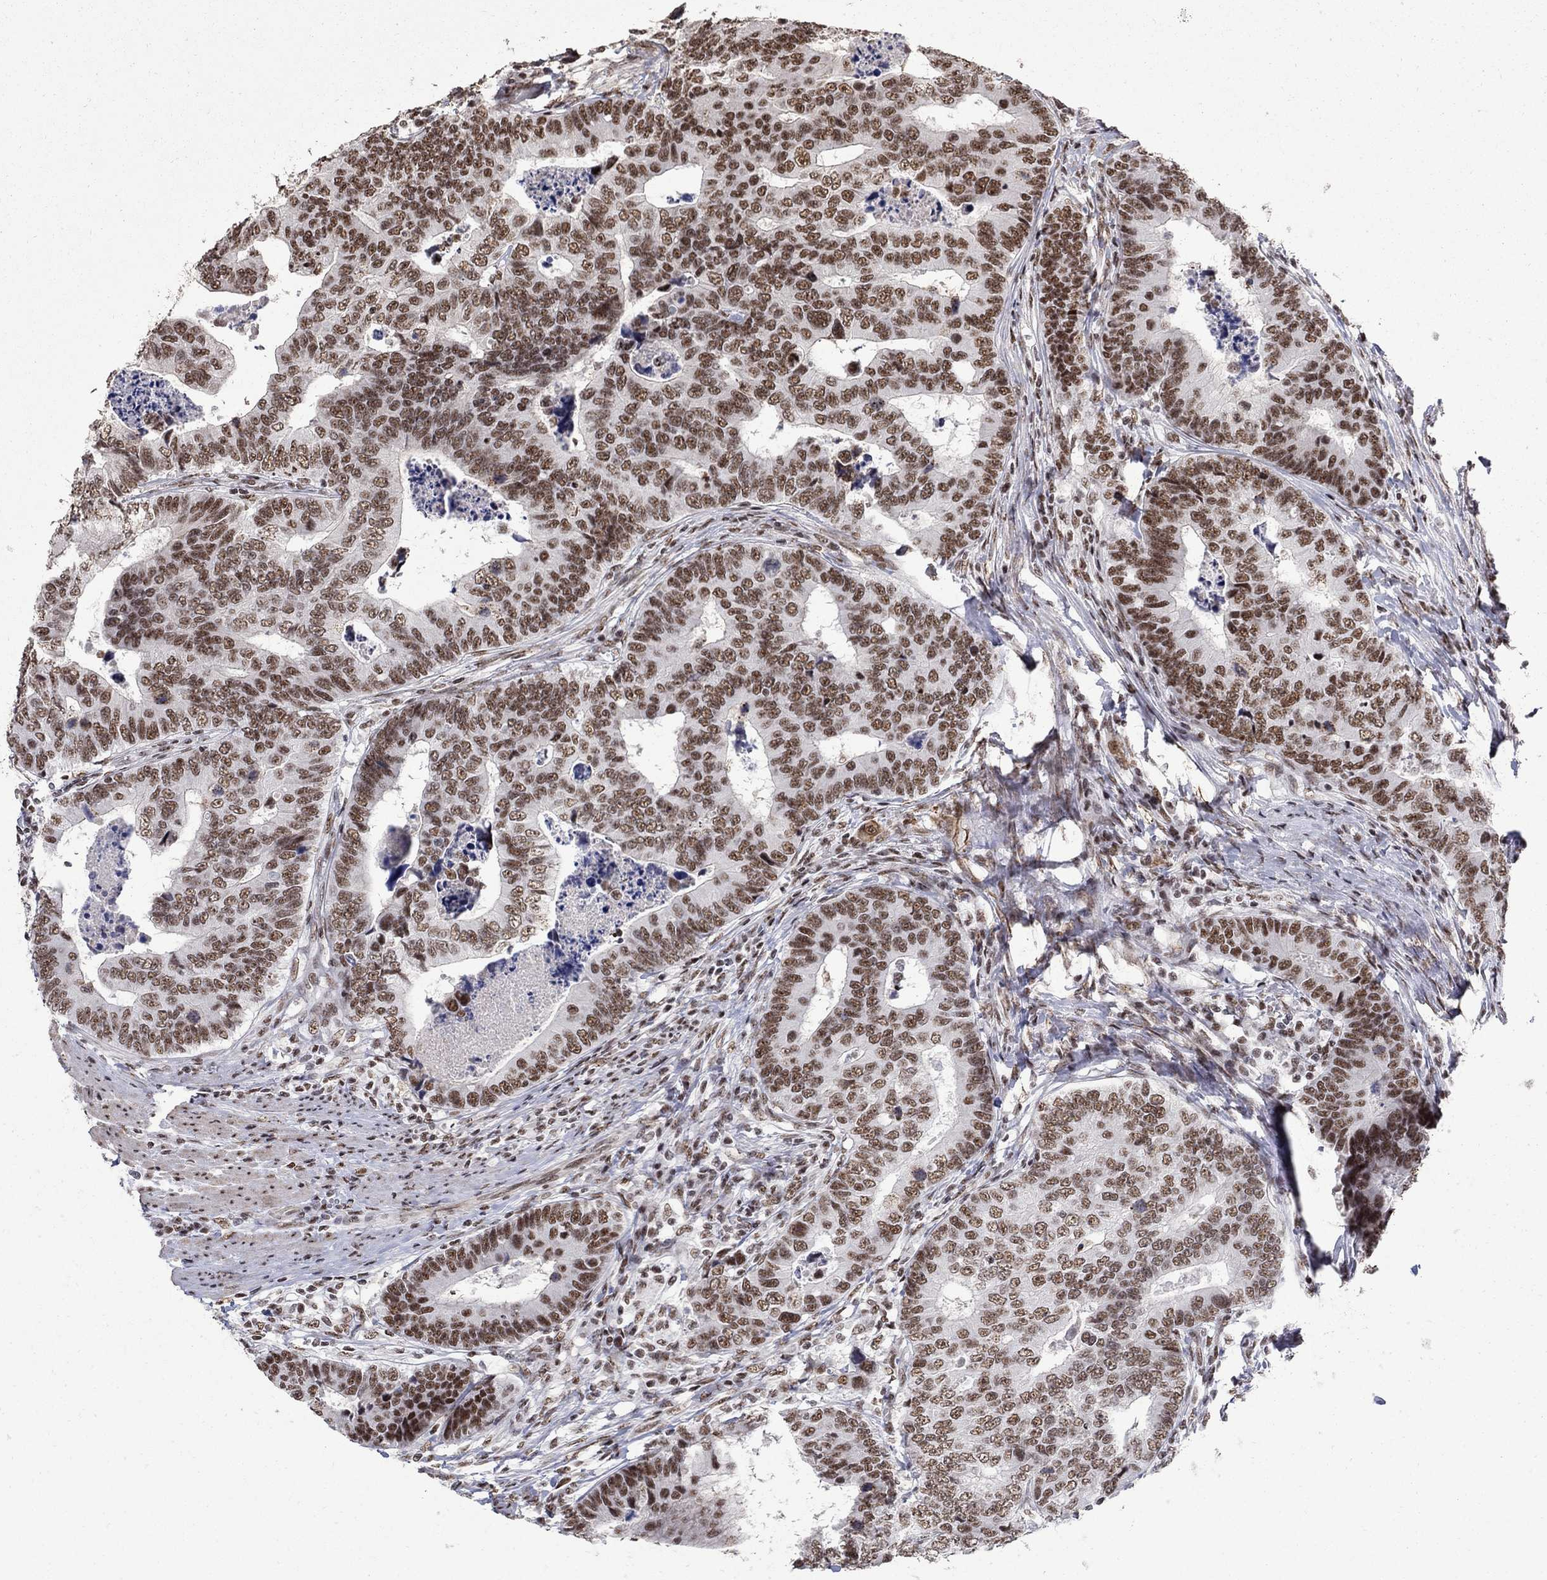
{"staining": {"intensity": "moderate", "quantity": ">75%", "location": "nuclear"}, "tissue": "colorectal cancer", "cell_type": "Tumor cells", "image_type": "cancer", "snomed": [{"axis": "morphology", "description": "Adenocarcinoma, NOS"}, {"axis": "topography", "description": "Colon"}], "caption": "A high-resolution photomicrograph shows immunohistochemistry (IHC) staining of colorectal cancer, which displays moderate nuclear staining in approximately >75% of tumor cells. Using DAB (brown) and hematoxylin (blue) stains, captured at high magnification using brightfield microscopy.", "gene": "PNISR", "patient": {"sex": "female", "age": 72}}